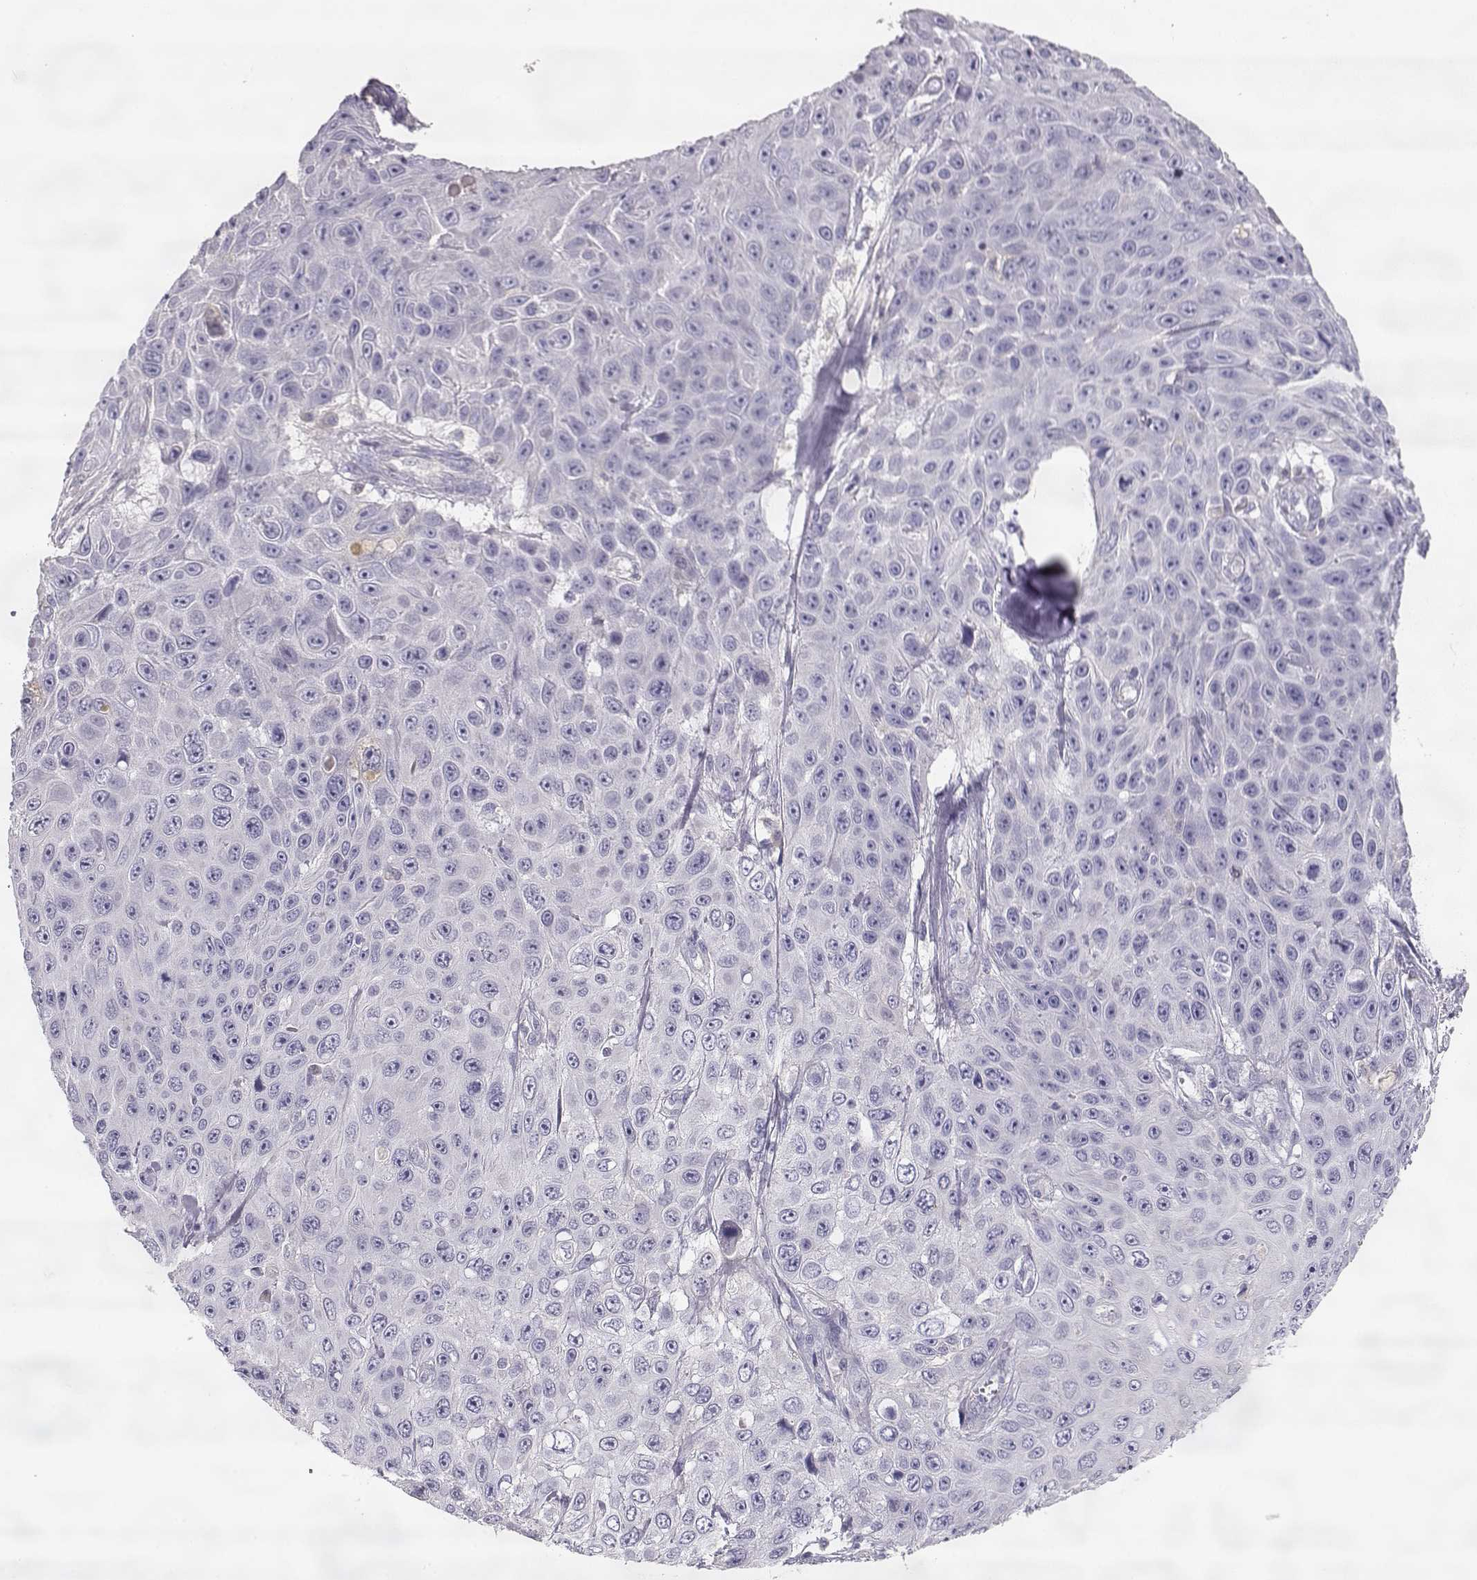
{"staining": {"intensity": "negative", "quantity": "none", "location": "none"}, "tissue": "skin cancer", "cell_type": "Tumor cells", "image_type": "cancer", "snomed": [{"axis": "morphology", "description": "Squamous cell carcinoma, NOS"}, {"axis": "topography", "description": "Skin"}], "caption": "DAB immunohistochemical staining of human skin cancer displays no significant expression in tumor cells. The staining is performed using DAB brown chromogen with nuclei counter-stained in using hematoxylin.", "gene": "SLCO6A1", "patient": {"sex": "male", "age": 82}}